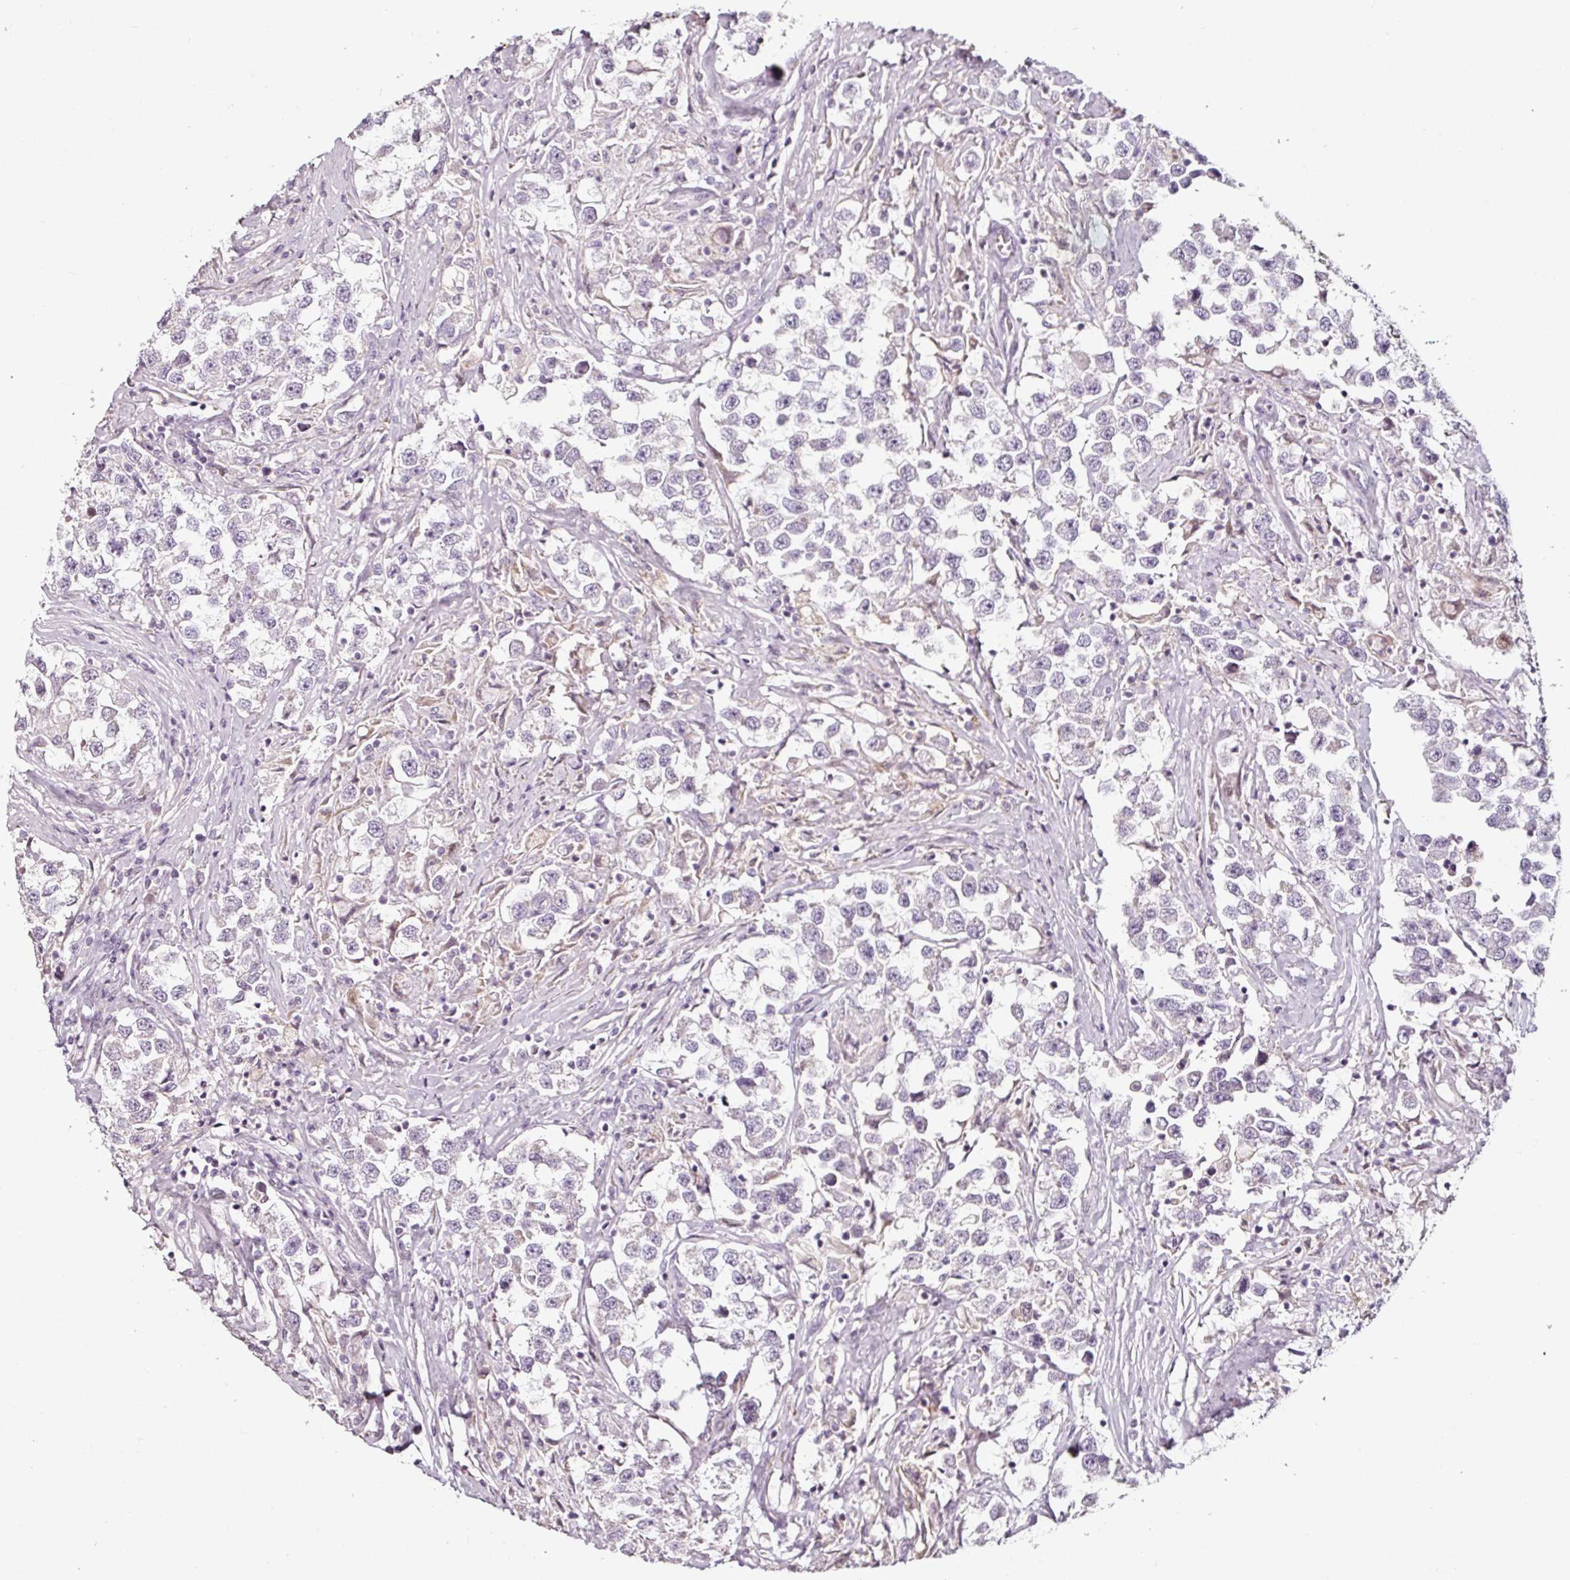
{"staining": {"intensity": "negative", "quantity": "none", "location": "none"}, "tissue": "testis cancer", "cell_type": "Tumor cells", "image_type": "cancer", "snomed": [{"axis": "morphology", "description": "Seminoma, NOS"}, {"axis": "topography", "description": "Testis"}], "caption": "Immunohistochemical staining of human testis seminoma reveals no significant positivity in tumor cells.", "gene": "CAP2", "patient": {"sex": "male", "age": 46}}